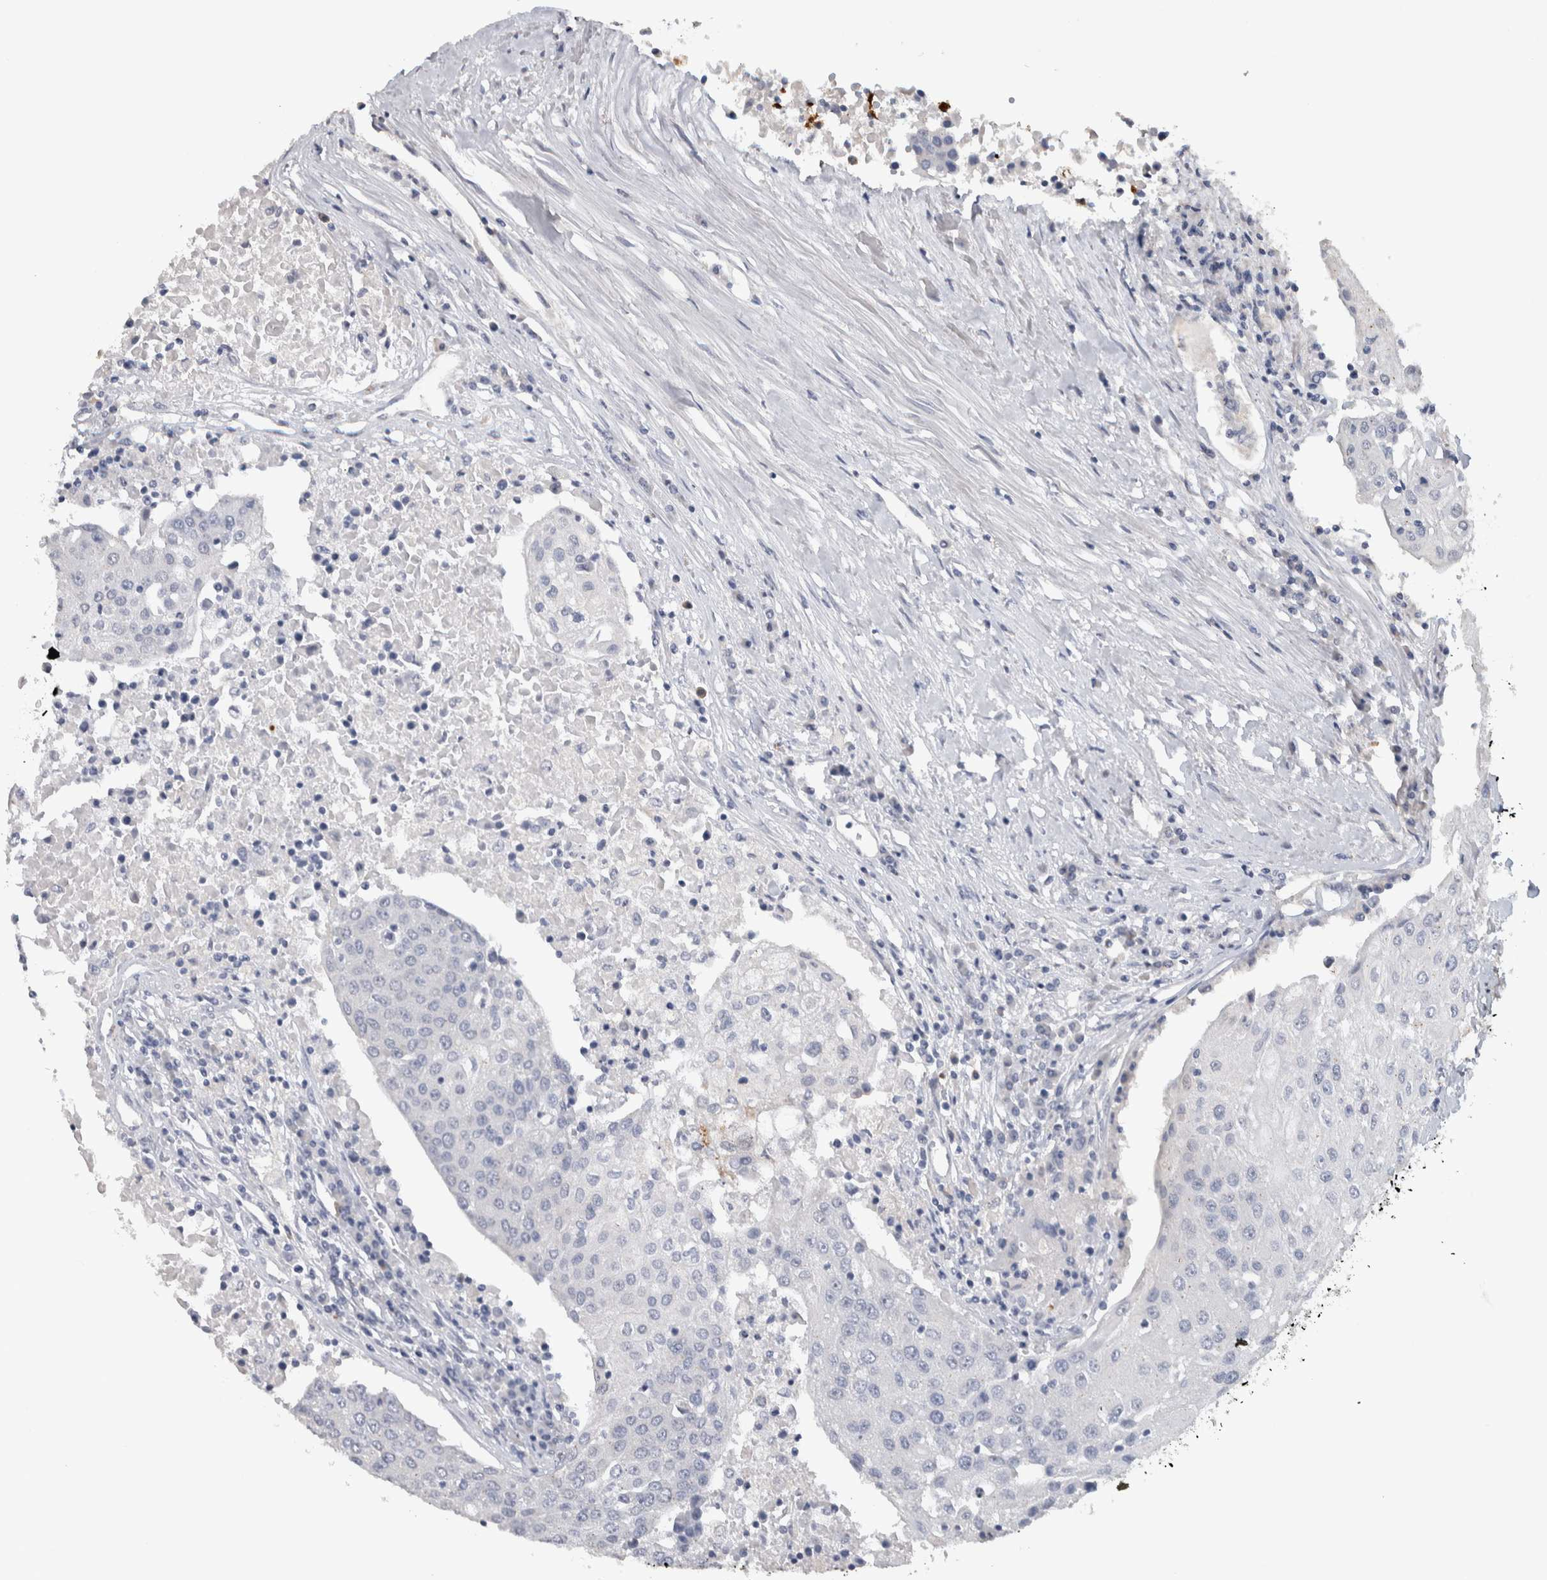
{"staining": {"intensity": "negative", "quantity": "none", "location": "none"}, "tissue": "urothelial cancer", "cell_type": "Tumor cells", "image_type": "cancer", "snomed": [{"axis": "morphology", "description": "Urothelial carcinoma, High grade"}, {"axis": "topography", "description": "Urinary bladder"}], "caption": "This is an IHC micrograph of urothelial carcinoma (high-grade). There is no positivity in tumor cells.", "gene": "TMEM102", "patient": {"sex": "female", "age": 85}}